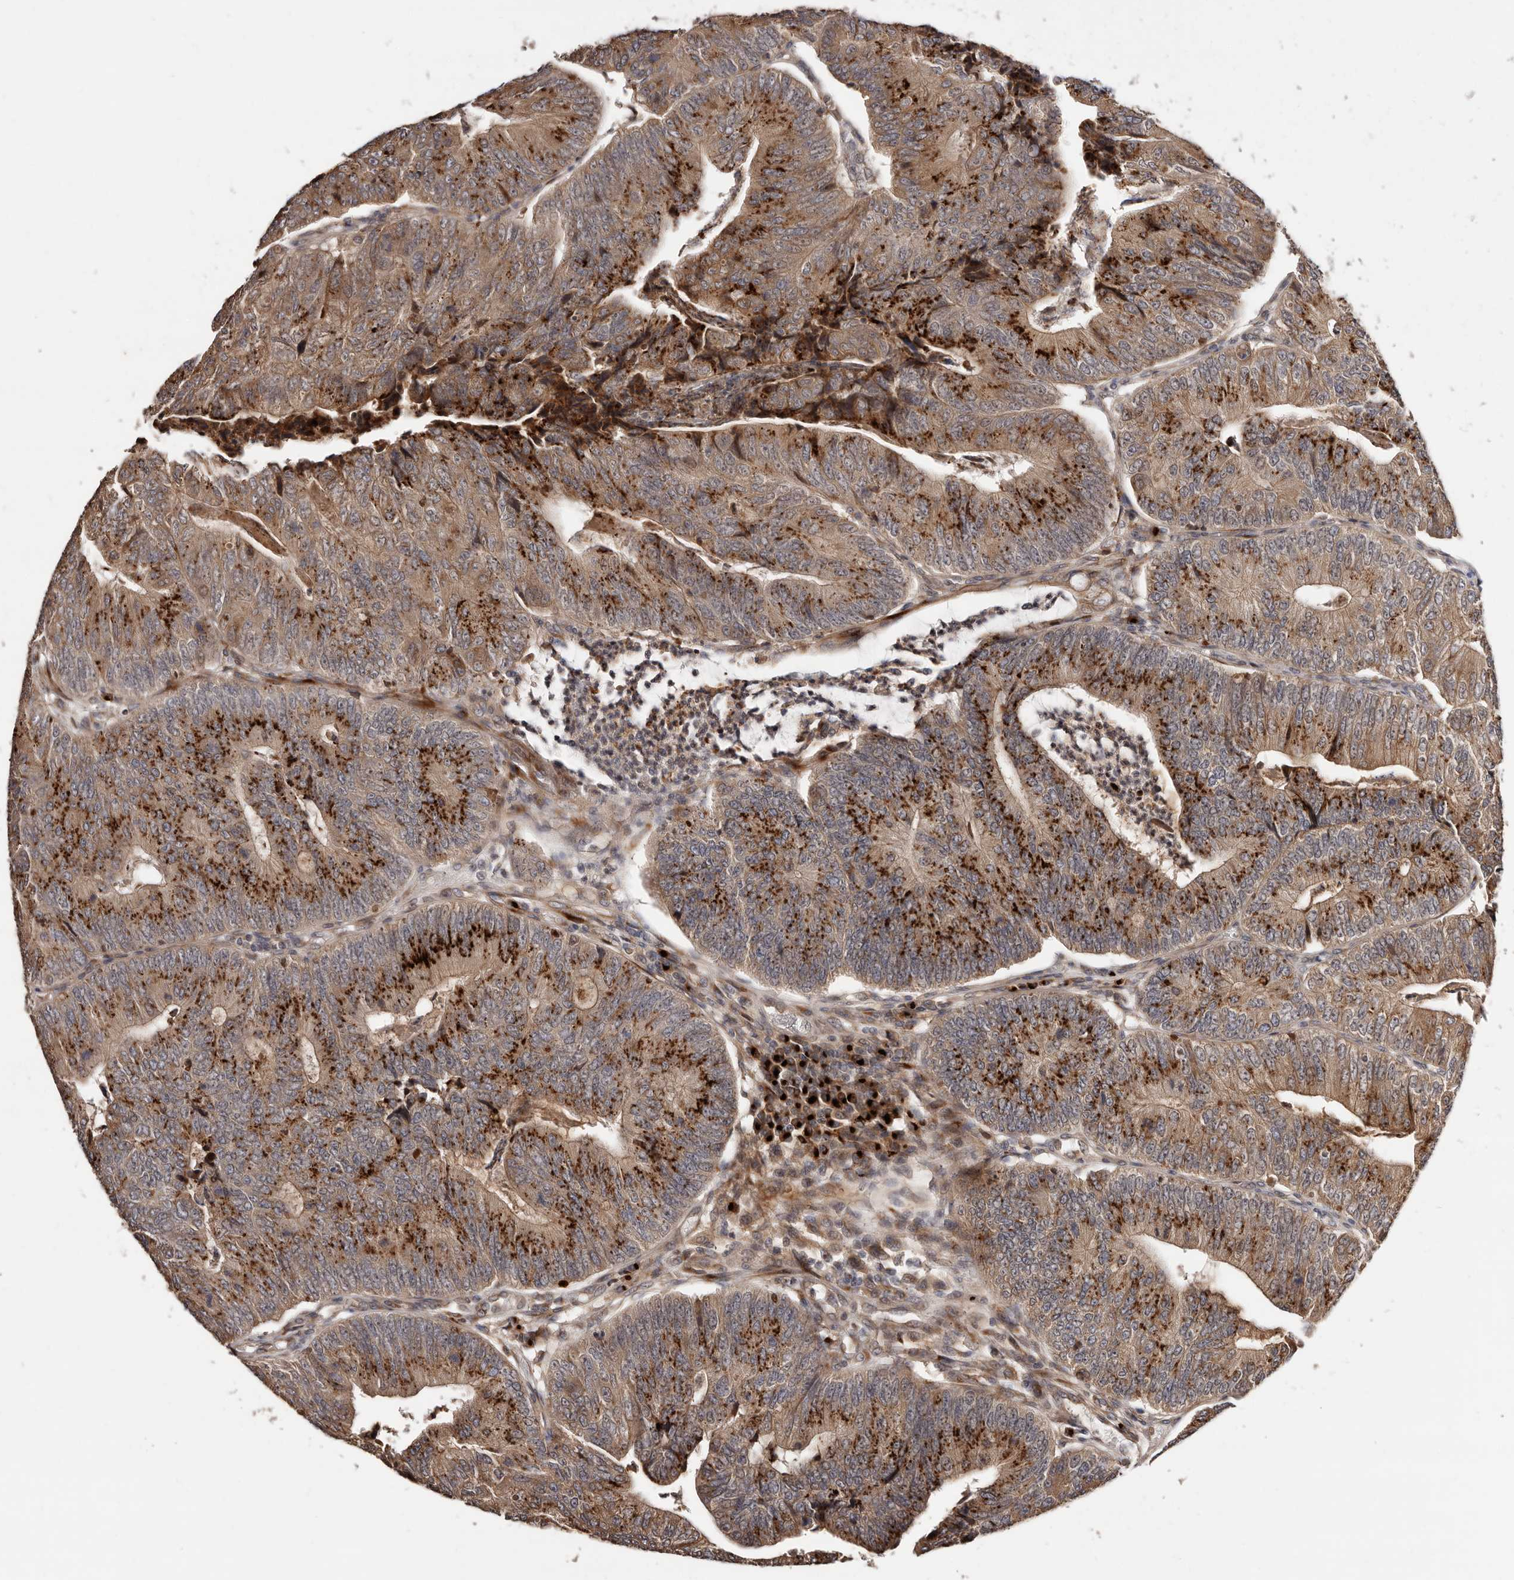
{"staining": {"intensity": "strong", "quantity": ">75%", "location": "cytoplasmic/membranous"}, "tissue": "colorectal cancer", "cell_type": "Tumor cells", "image_type": "cancer", "snomed": [{"axis": "morphology", "description": "Adenocarcinoma, NOS"}, {"axis": "topography", "description": "Colon"}], "caption": "Immunohistochemical staining of adenocarcinoma (colorectal) displays high levels of strong cytoplasmic/membranous positivity in about >75% of tumor cells.", "gene": "DACT2", "patient": {"sex": "female", "age": 67}}